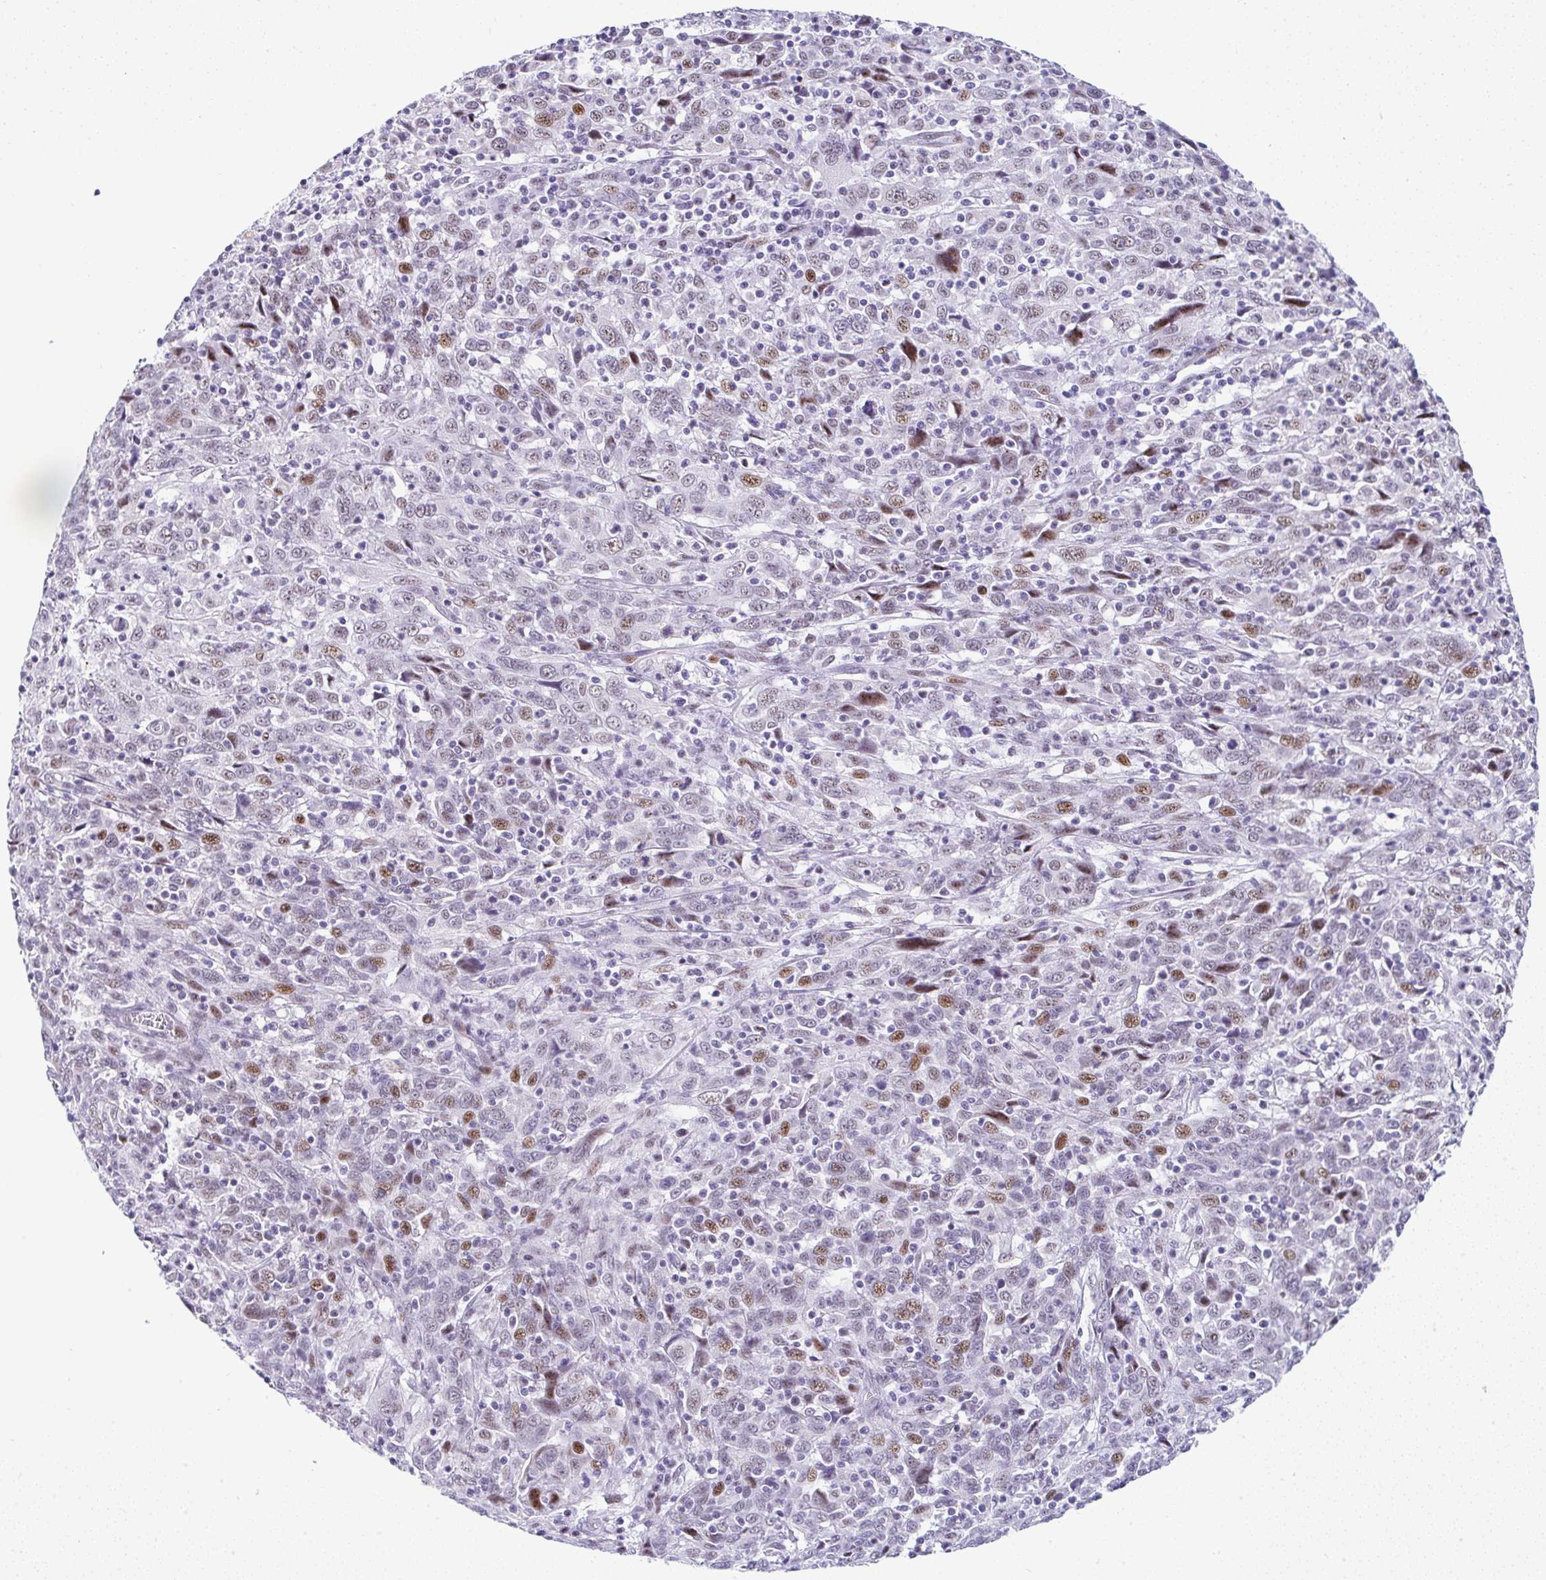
{"staining": {"intensity": "moderate", "quantity": "25%-75%", "location": "nuclear"}, "tissue": "cervical cancer", "cell_type": "Tumor cells", "image_type": "cancer", "snomed": [{"axis": "morphology", "description": "Squamous cell carcinoma, NOS"}, {"axis": "topography", "description": "Cervix"}], "caption": "A histopathology image showing moderate nuclear staining in approximately 25%-75% of tumor cells in cervical cancer (squamous cell carcinoma), as visualized by brown immunohistochemical staining.", "gene": "NR1D2", "patient": {"sex": "female", "age": 46}}